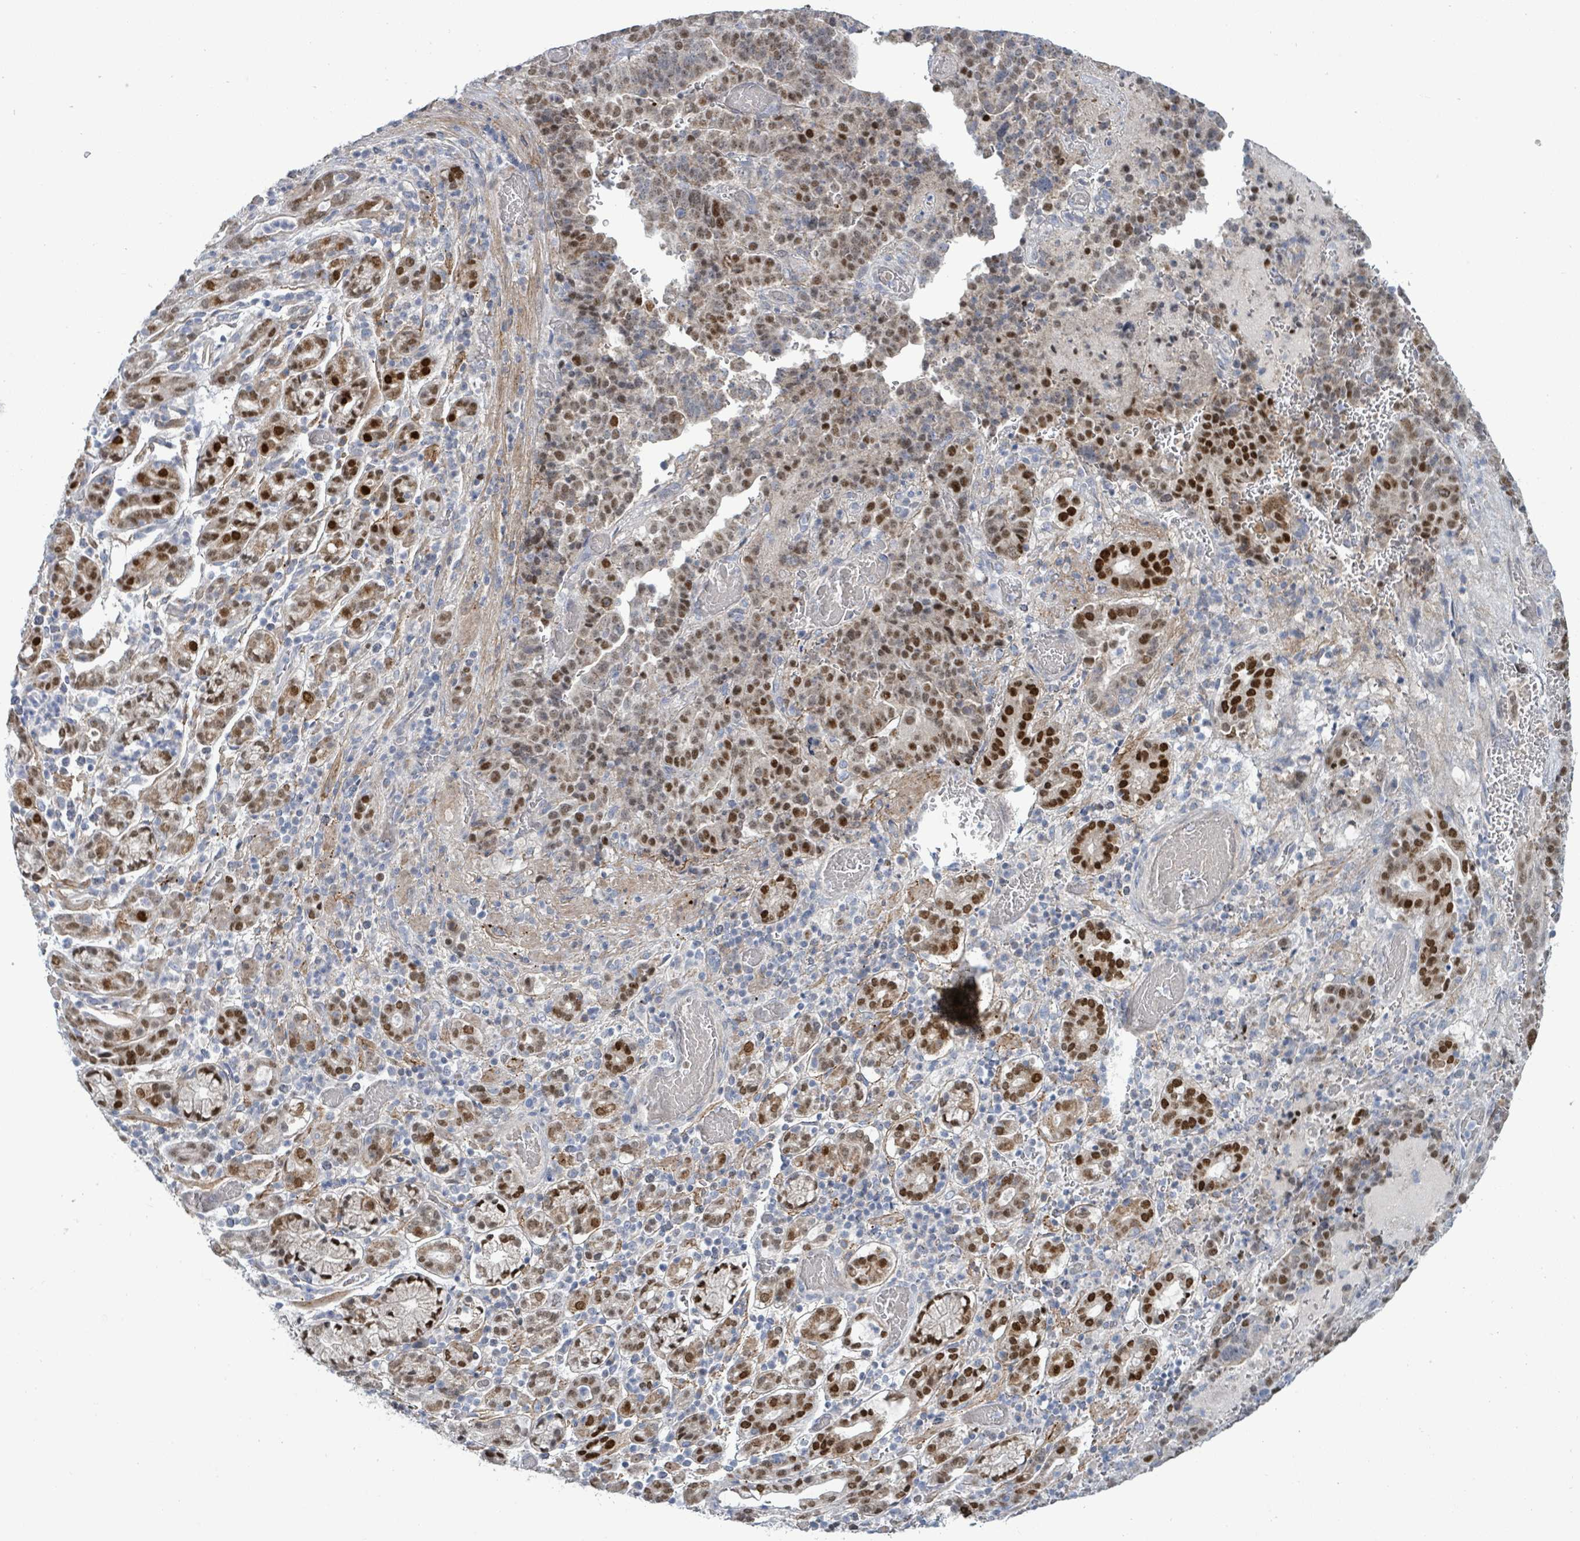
{"staining": {"intensity": "strong", "quantity": "25%-75%", "location": "nuclear"}, "tissue": "stomach cancer", "cell_type": "Tumor cells", "image_type": "cancer", "snomed": [{"axis": "morphology", "description": "Adenocarcinoma, NOS"}, {"axis": "topography", "description": "Stomach"}], "caption": "Stomach cancer stained with a protein marker demonstrates strong staining in tumor cells.", "gene": "ZFPM1", "patient": {"sex": "male", "age": 48}}